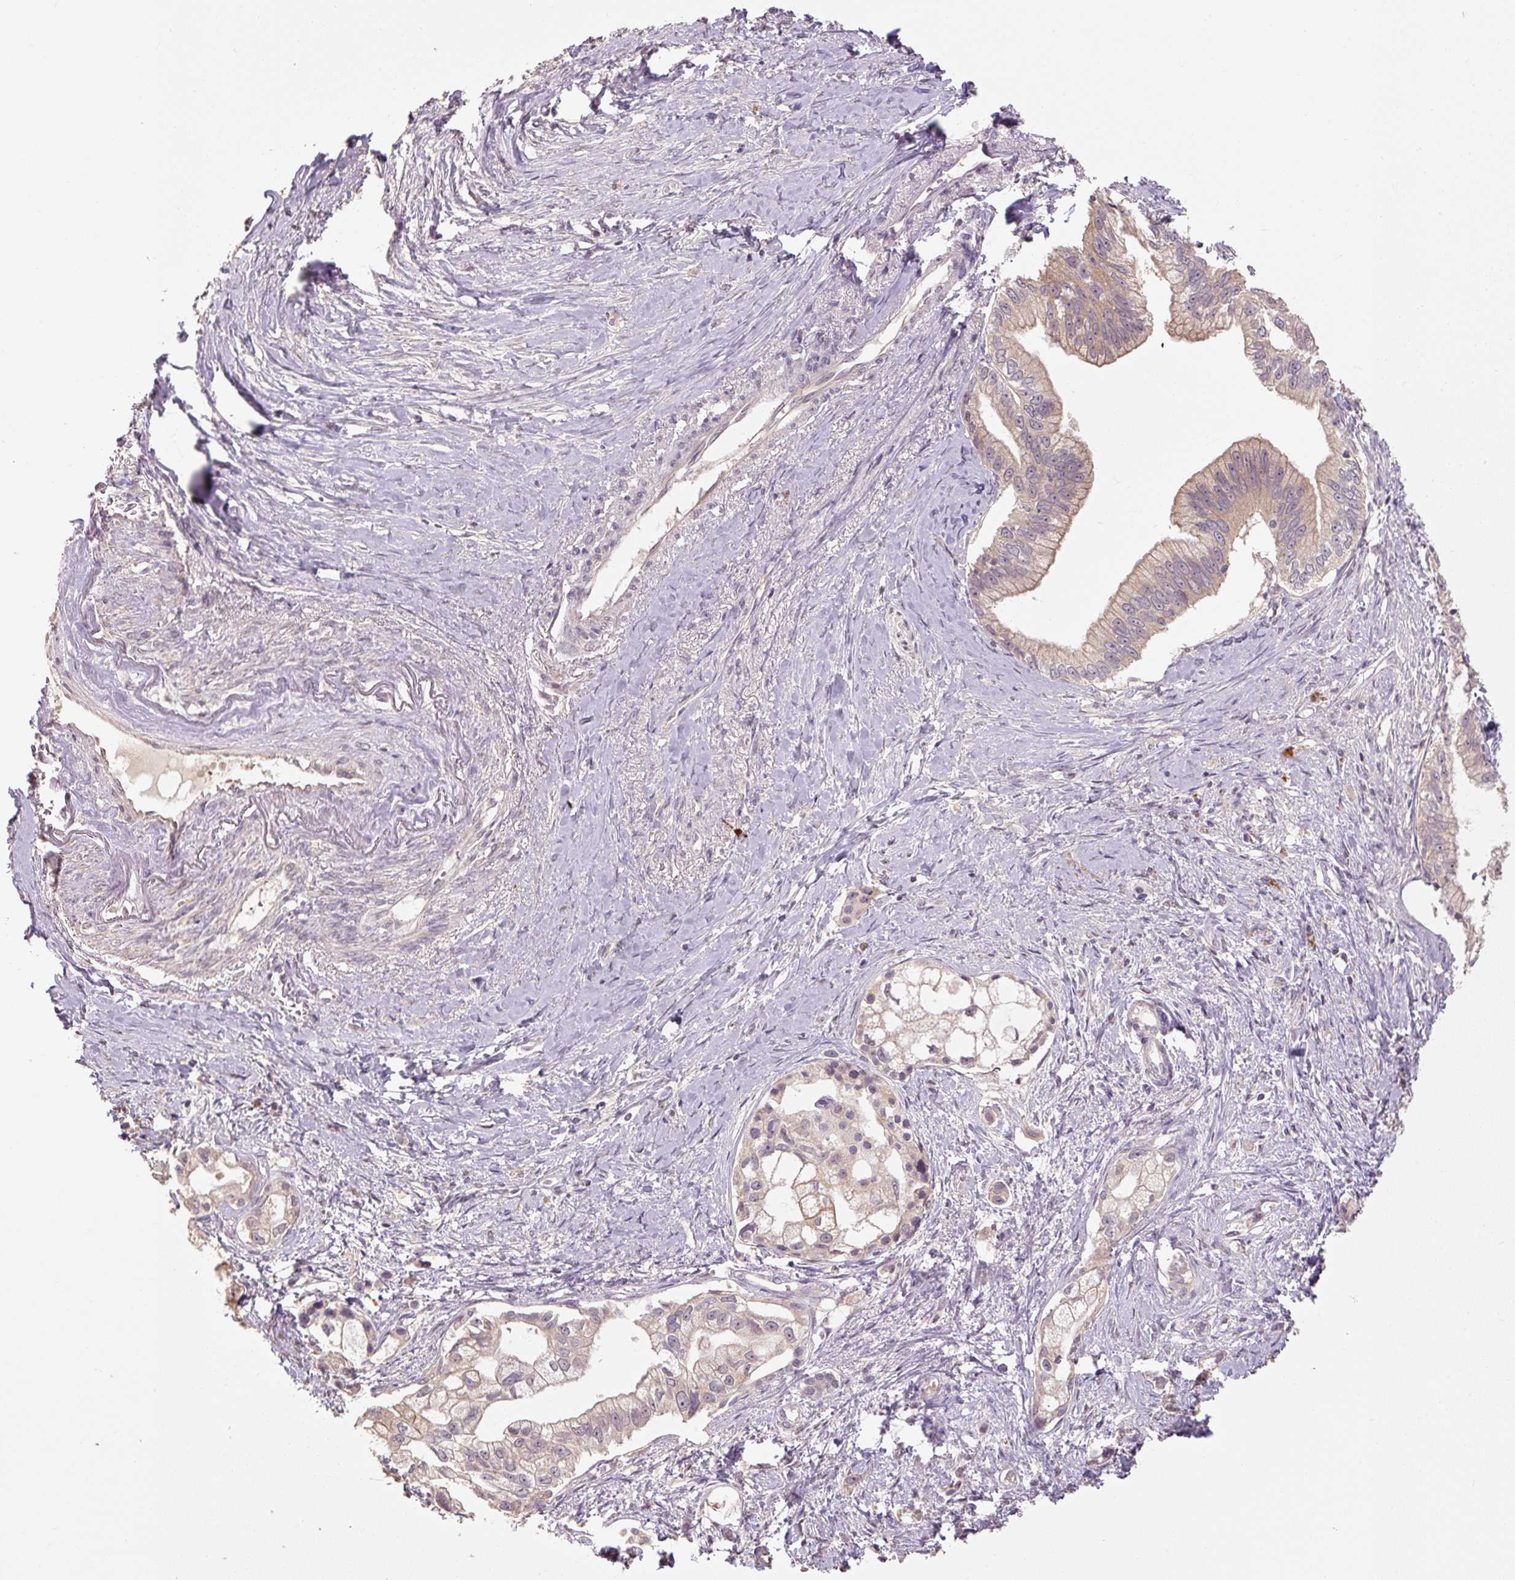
{"staining": {"intensity": "weak", "quantity": "25%-75%", "location": "cytoplasmic/membranous"}, "tissue": "pancreatic cancer", "cell_type": "Tumor cells", "image_type": "cancer", "snomed": [{"axis": "morphology", "description": "Adenocarcinoma, NOS"}, {"axis": "topography", "description": "Pancreas"}], "caption": "This image demonstrates adenocarcinoma (pancreatic) stained with immunohistochemistry to label a protein in brown. The cytoplasmic/membranous of tumor cells show weak positivity for the protein. Nuclei are counter-stained blue.", "gene": "CFAP65", "patient": {"sex": "male", "age": 70}}